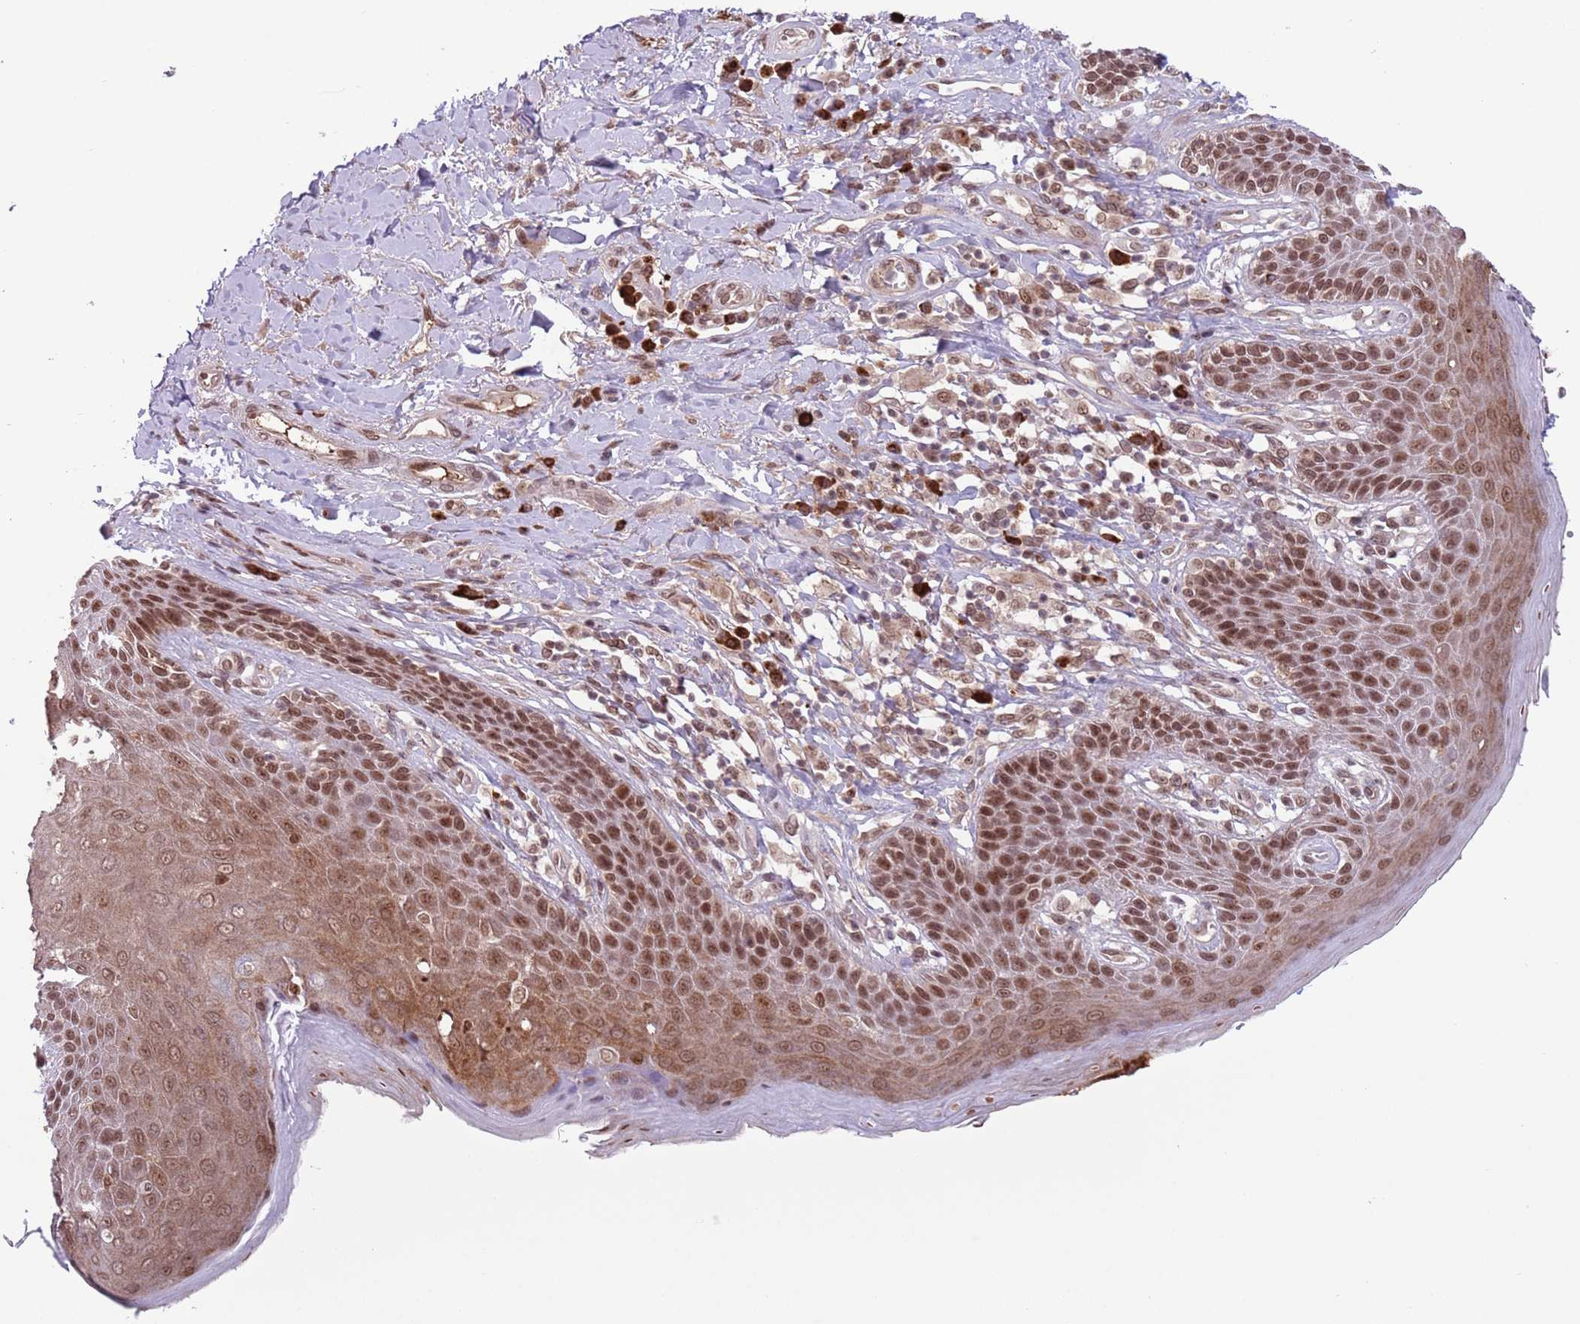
{"staining": {"intensity": "moderate", "quantity": ">75%", "location": "nuclear"}, "tissue": "skin", "cell_type": "Epidermal cells", "image_type": "normal", "snomed": [{"axis": "morphology", "description": "Normal tissue, NOS"}, {"axis": "topography", "description": "Anal"}], "caption": "Epidermal cells exhibit medium levels of moderate nuclear staining in about >75% of cells in unremarkable skin.", "gene": "SIPA1L3", "patient": {"sex": "female", "age": 89}}